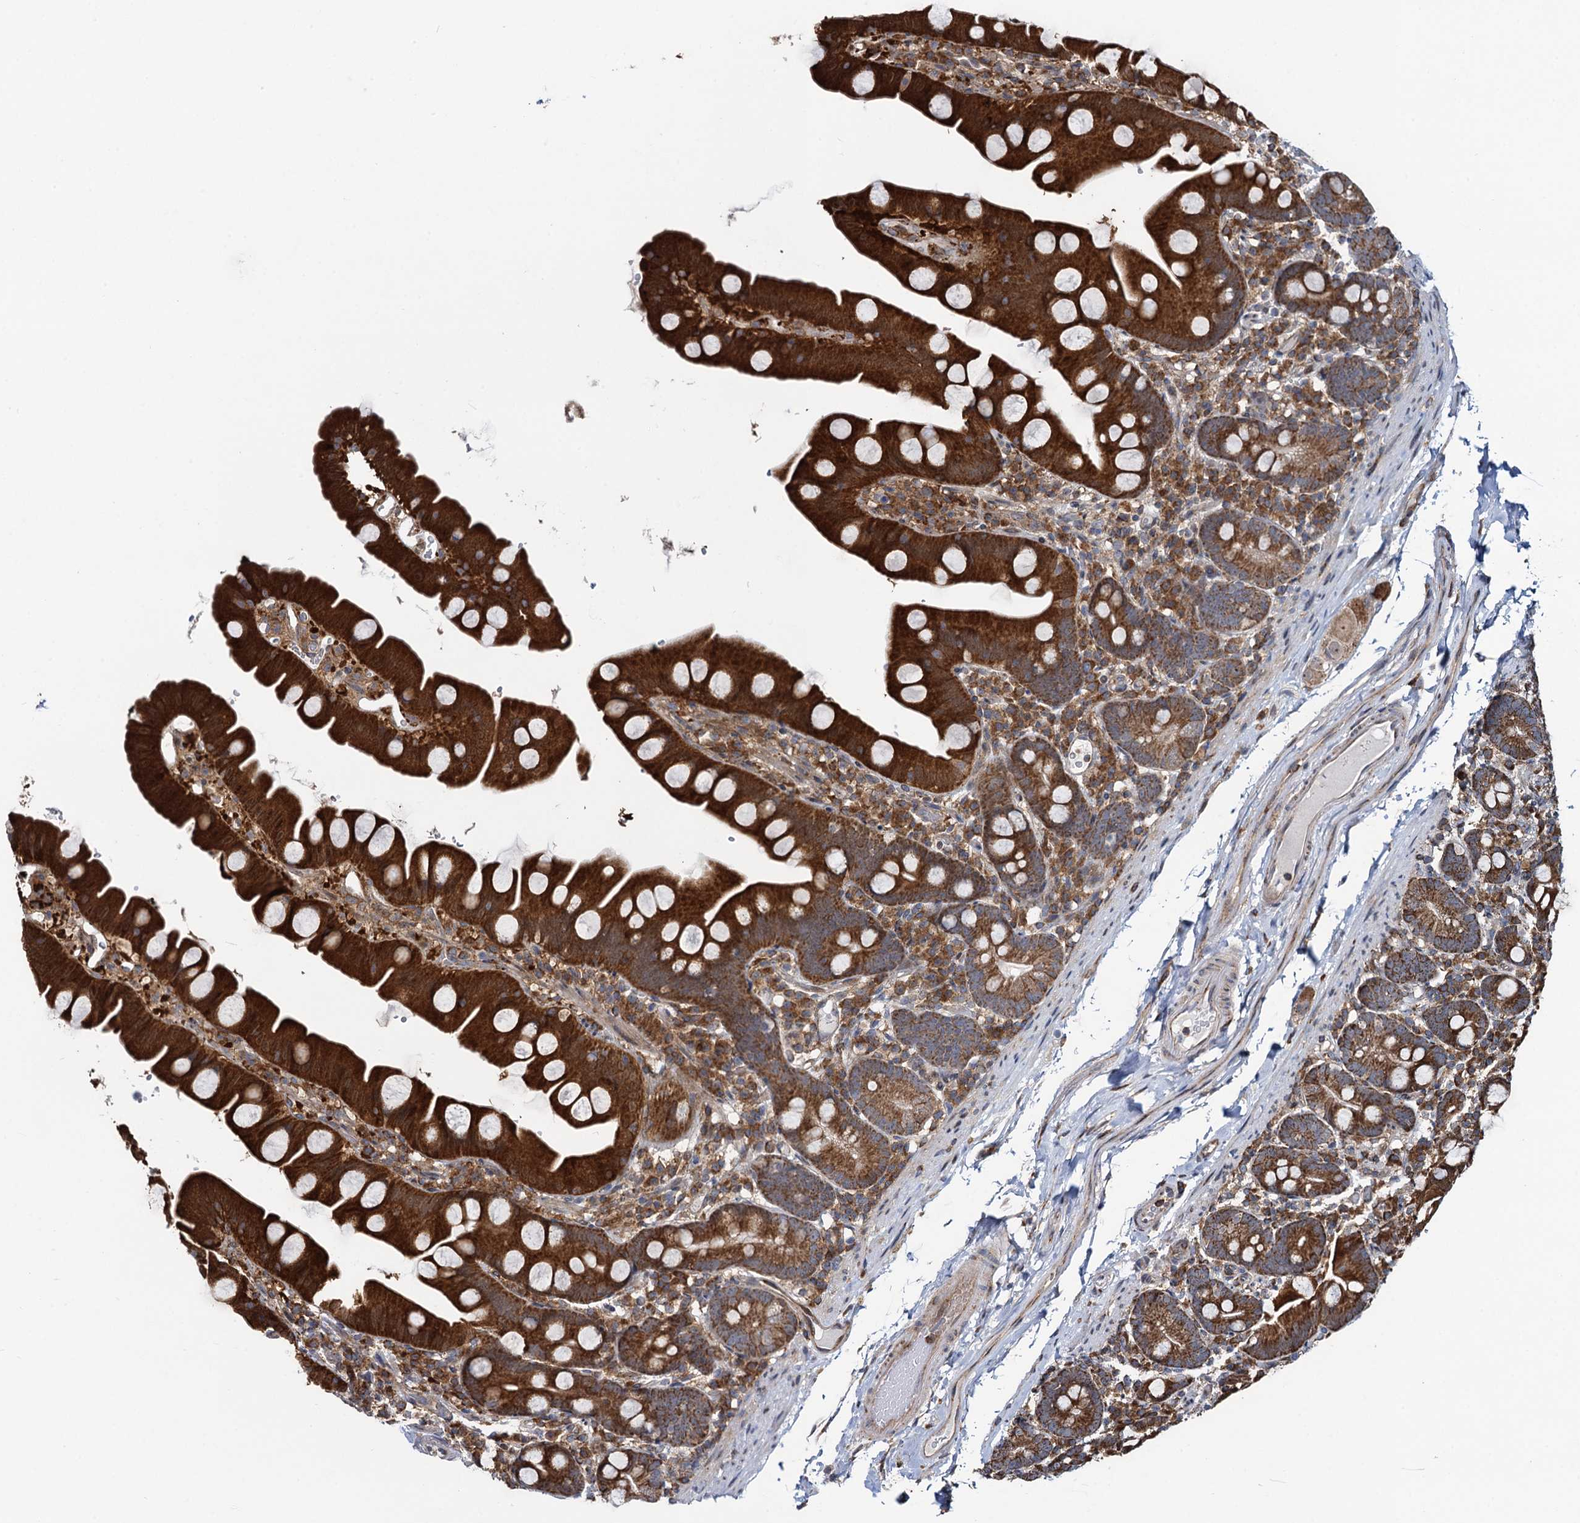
{"staining": {"intensity": "strong", "quantity": ">75%", "location": "cytoplasmic/membranous"}, "tissue": "small intestine", "cell_type": "Glandular cells", "image_type": "normal", "snomed": [{"axis": "morphology", "description": "Normal tissue, NOS"}, {"axis": "topography", "description": "Small intestine"}], "caption": "This histopathology image exhibits immunohistochemistry staining of benign small intestine, with high strong cytoplasmic/membranous staining in about >75% of glandular cells.", "gene": "CCDC102A", "patient": {"sex": "female", "age": 68}}